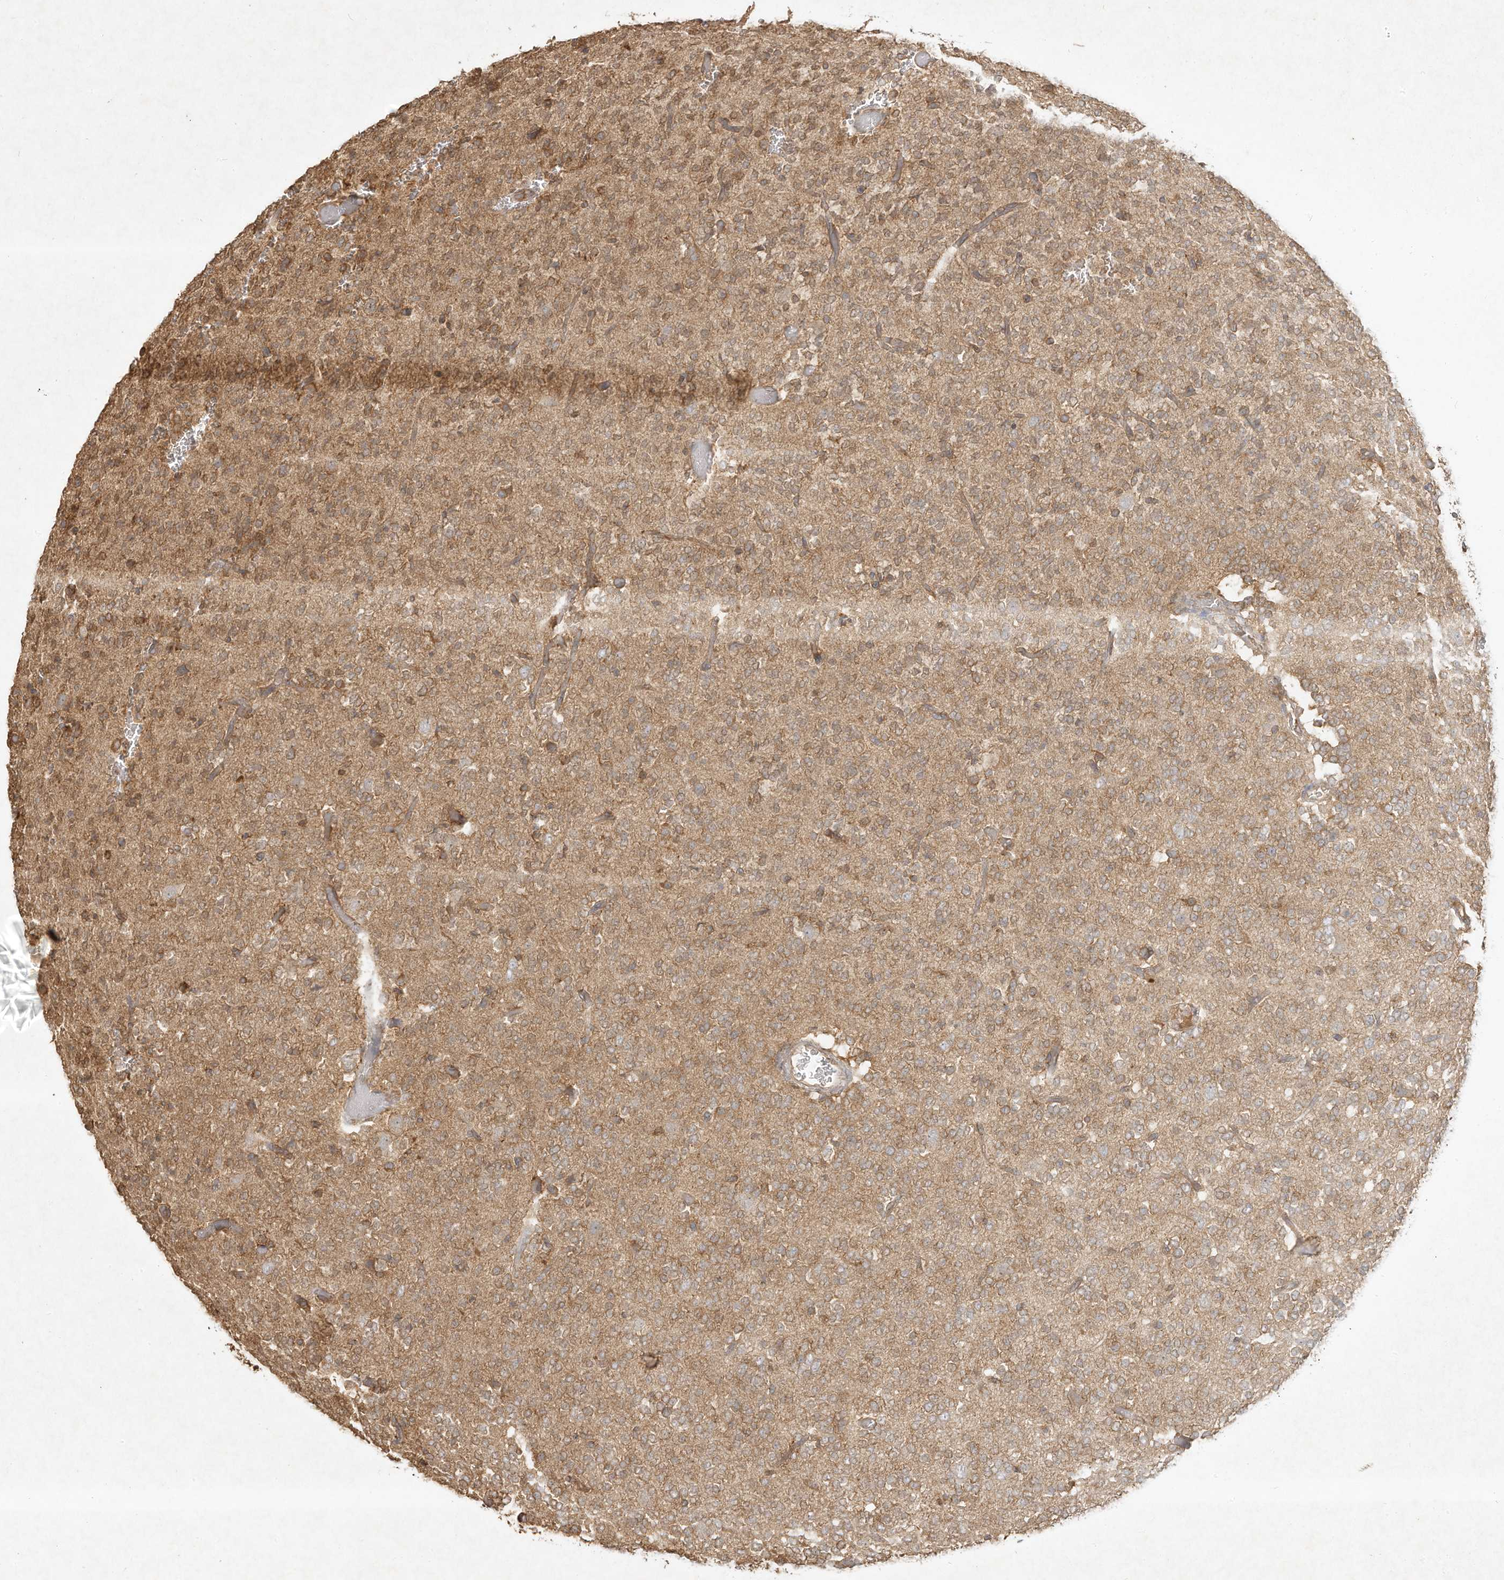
{"staining": {"intensity": "moderate", "quantity": ">75%", "location": "cytoplasmic/membranous"}, "tissue": "glioma", "cell_type": "Tumor cells", "image_type": "cancer", "snomed": [{"axis": "morphology", "description": "Glioma, malignant, Low grade"}, {"axis": "topography", "description": "Brain"}], "caption": "IHC staining of glioma, which demonstrates medium levels of moderate cytoplasmic/membranous expression in approximately >75% of tumor cells indicating moderate cytoplasmic/membranous protein staining. The staining was performed using DAB (3,3'-diaminobenzidine) (brown) for protein detection and nuclei were counterstained in hematoxylin (blue).", "gene": "DYNC1I2", "patient": {"sex": "male", "age": 38}}